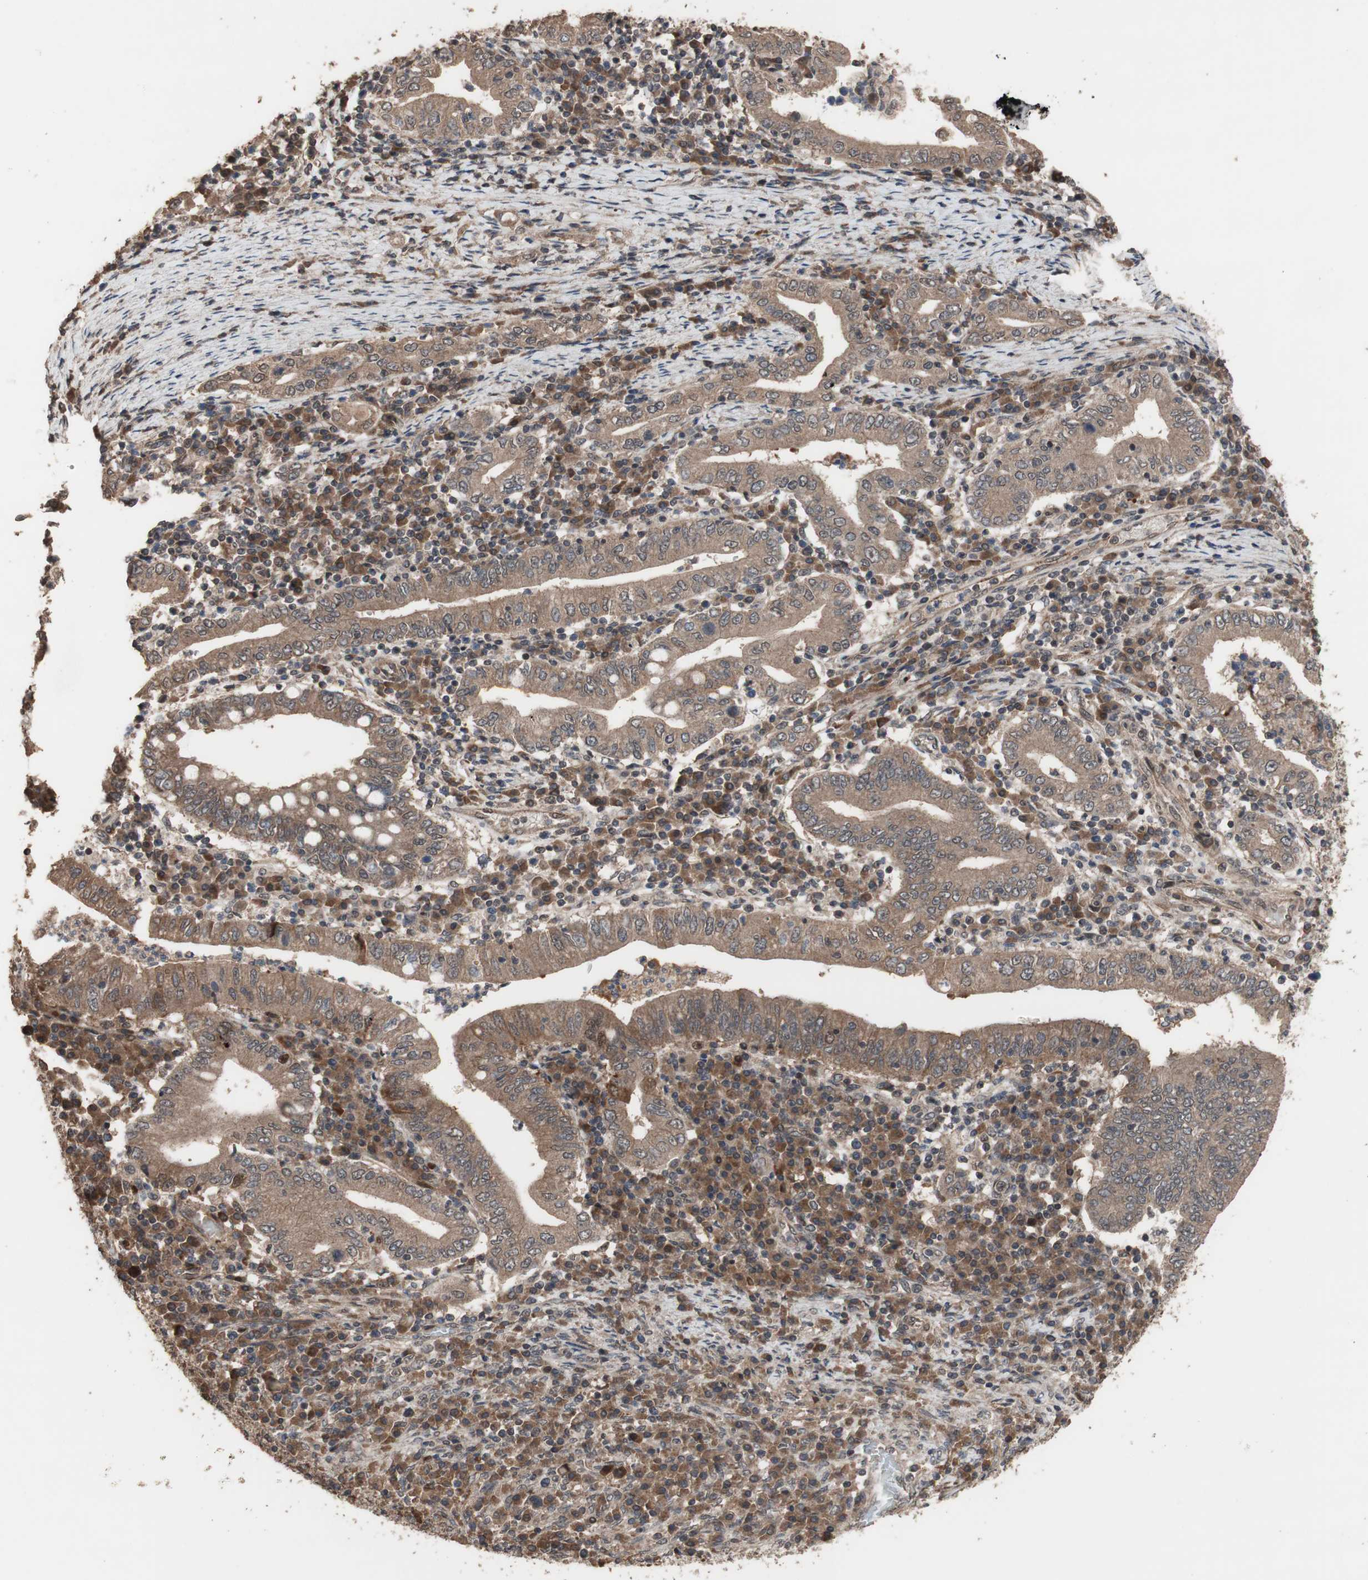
{"staining": {"intensity": "moderate", "quantity": ">75%", "location": "cytoplasmic/membranous"}, "tissue": "stomach cancer", "cell_type": "Tumor cells", "image_type": "cancer", "snomed": [{"axis": "morphology", "description": "Normal tissue, NOS"}, {"axis": "morphology", "description": "Adenocarcinoma, NOS"}, {"axis": "topography", "description": "Esophagus"}, {"axis": "topography", "description": "Stomach, upper"}, {"axis": "topography", "description": "Peripheral nerve tissue"}], "caption": "IHC (DAB) staining of stomach adenocarcinoma reveals moderate cytoplasmic/membranous protein expression in approximately >75% of tumor cells. (brown staining indicates protein expression, while blue staining denotes nuclei).", "gene": "KANSL1", "patient": {"sex": "male", "age": 62}}